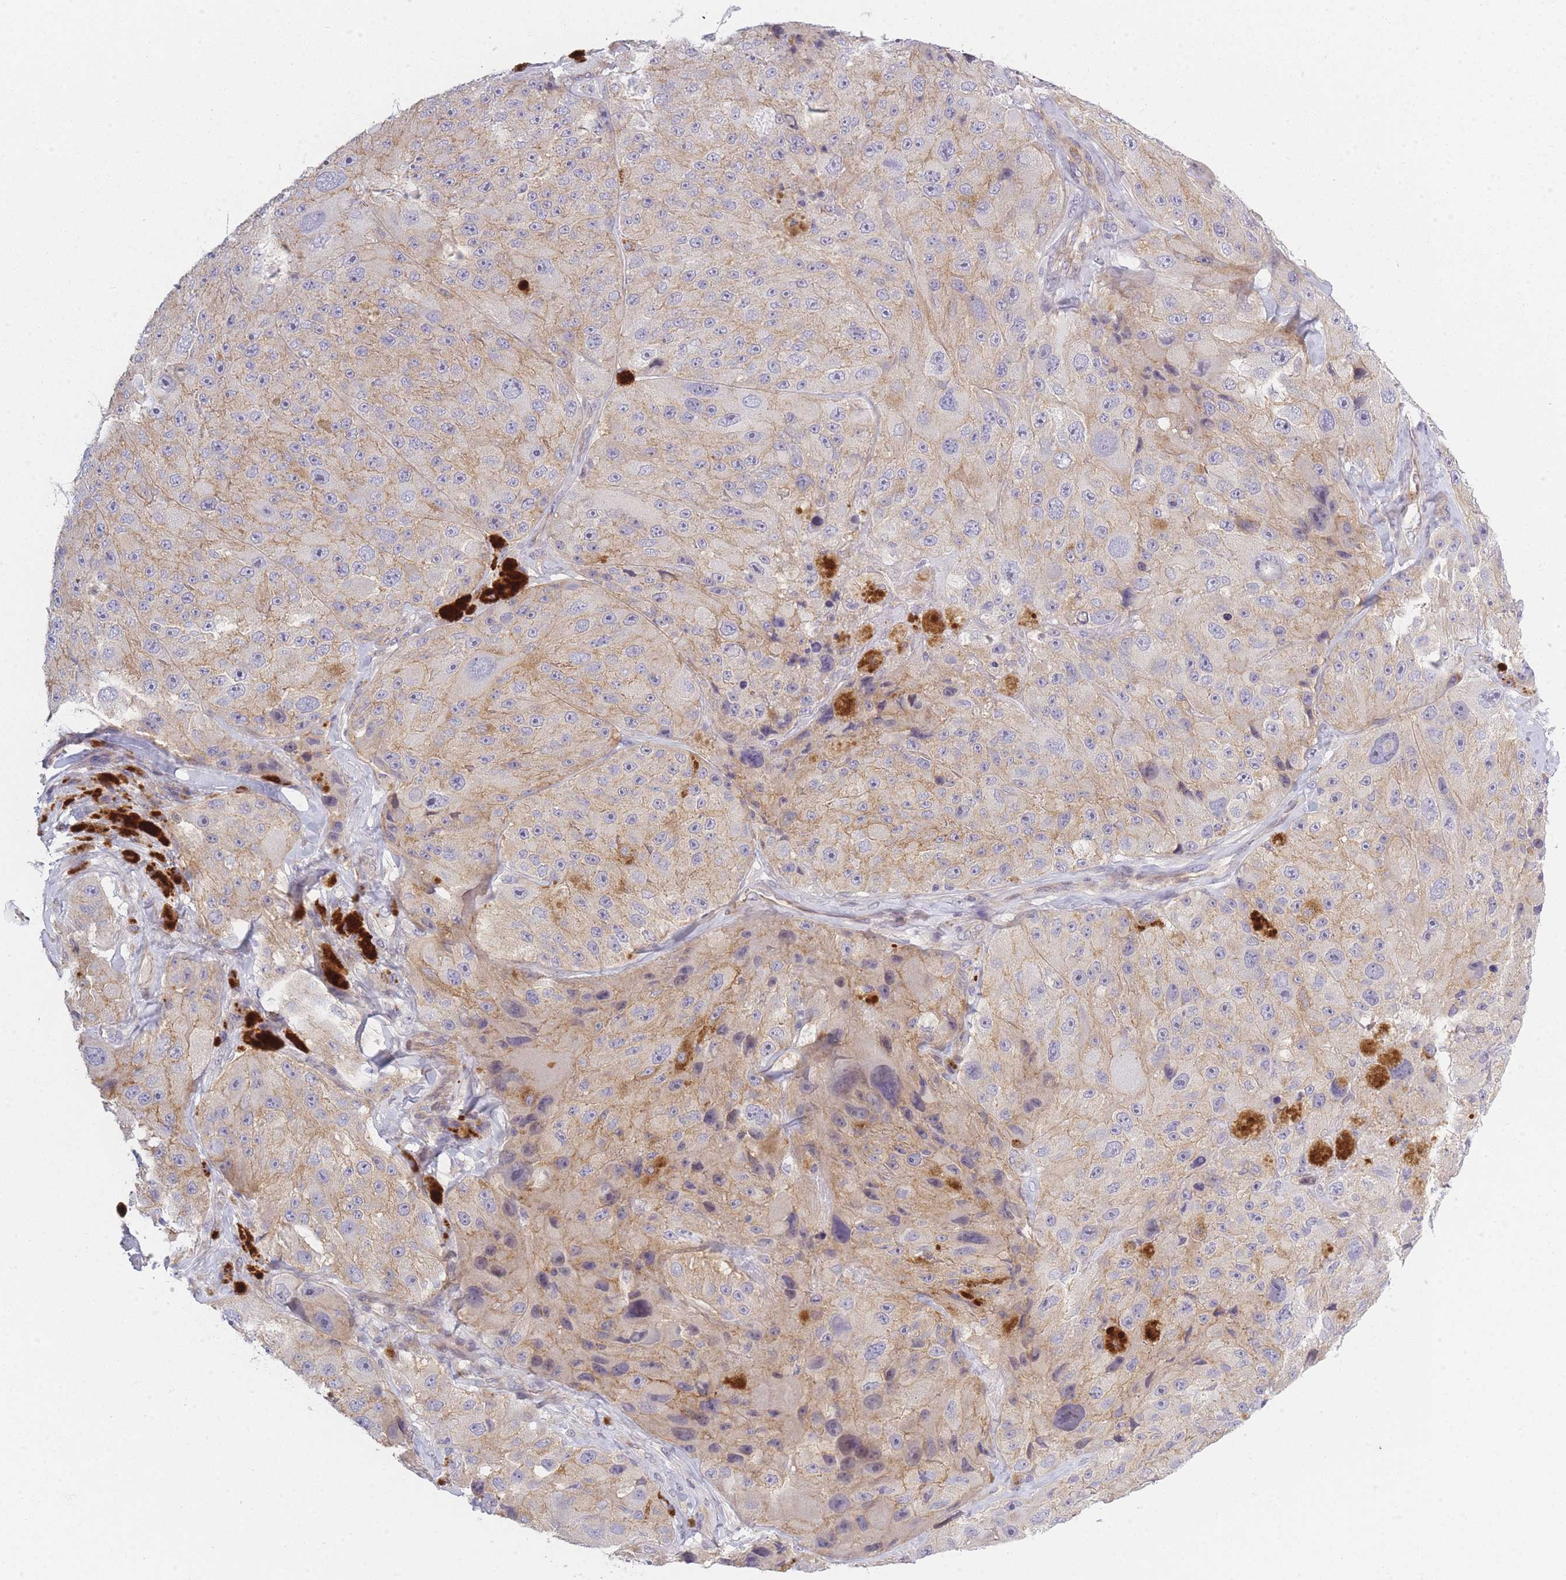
{"staining": {"intensity": "weak", "quantity": "25%-75%", "location": "cytoplasmic/membranous"}, "tissue": "melanoma", "cell_type": "Tumor cells", "image_type": "cancer", "snomed": [{"axis": "morphology", "description": "Malignant melanoma, Metastatic site"}, {"axis": "topography", "description": "Lymph node"}], "caption": "Human malignant melanoma (metastatic site) stained for a protein (brown) demonstrates weak cytoplasmic/membranous positive staining in approximately 25%-75% of tumor cells.", "gene": "SLC7A6", "patient": {"sex": "male", "age": 62}}